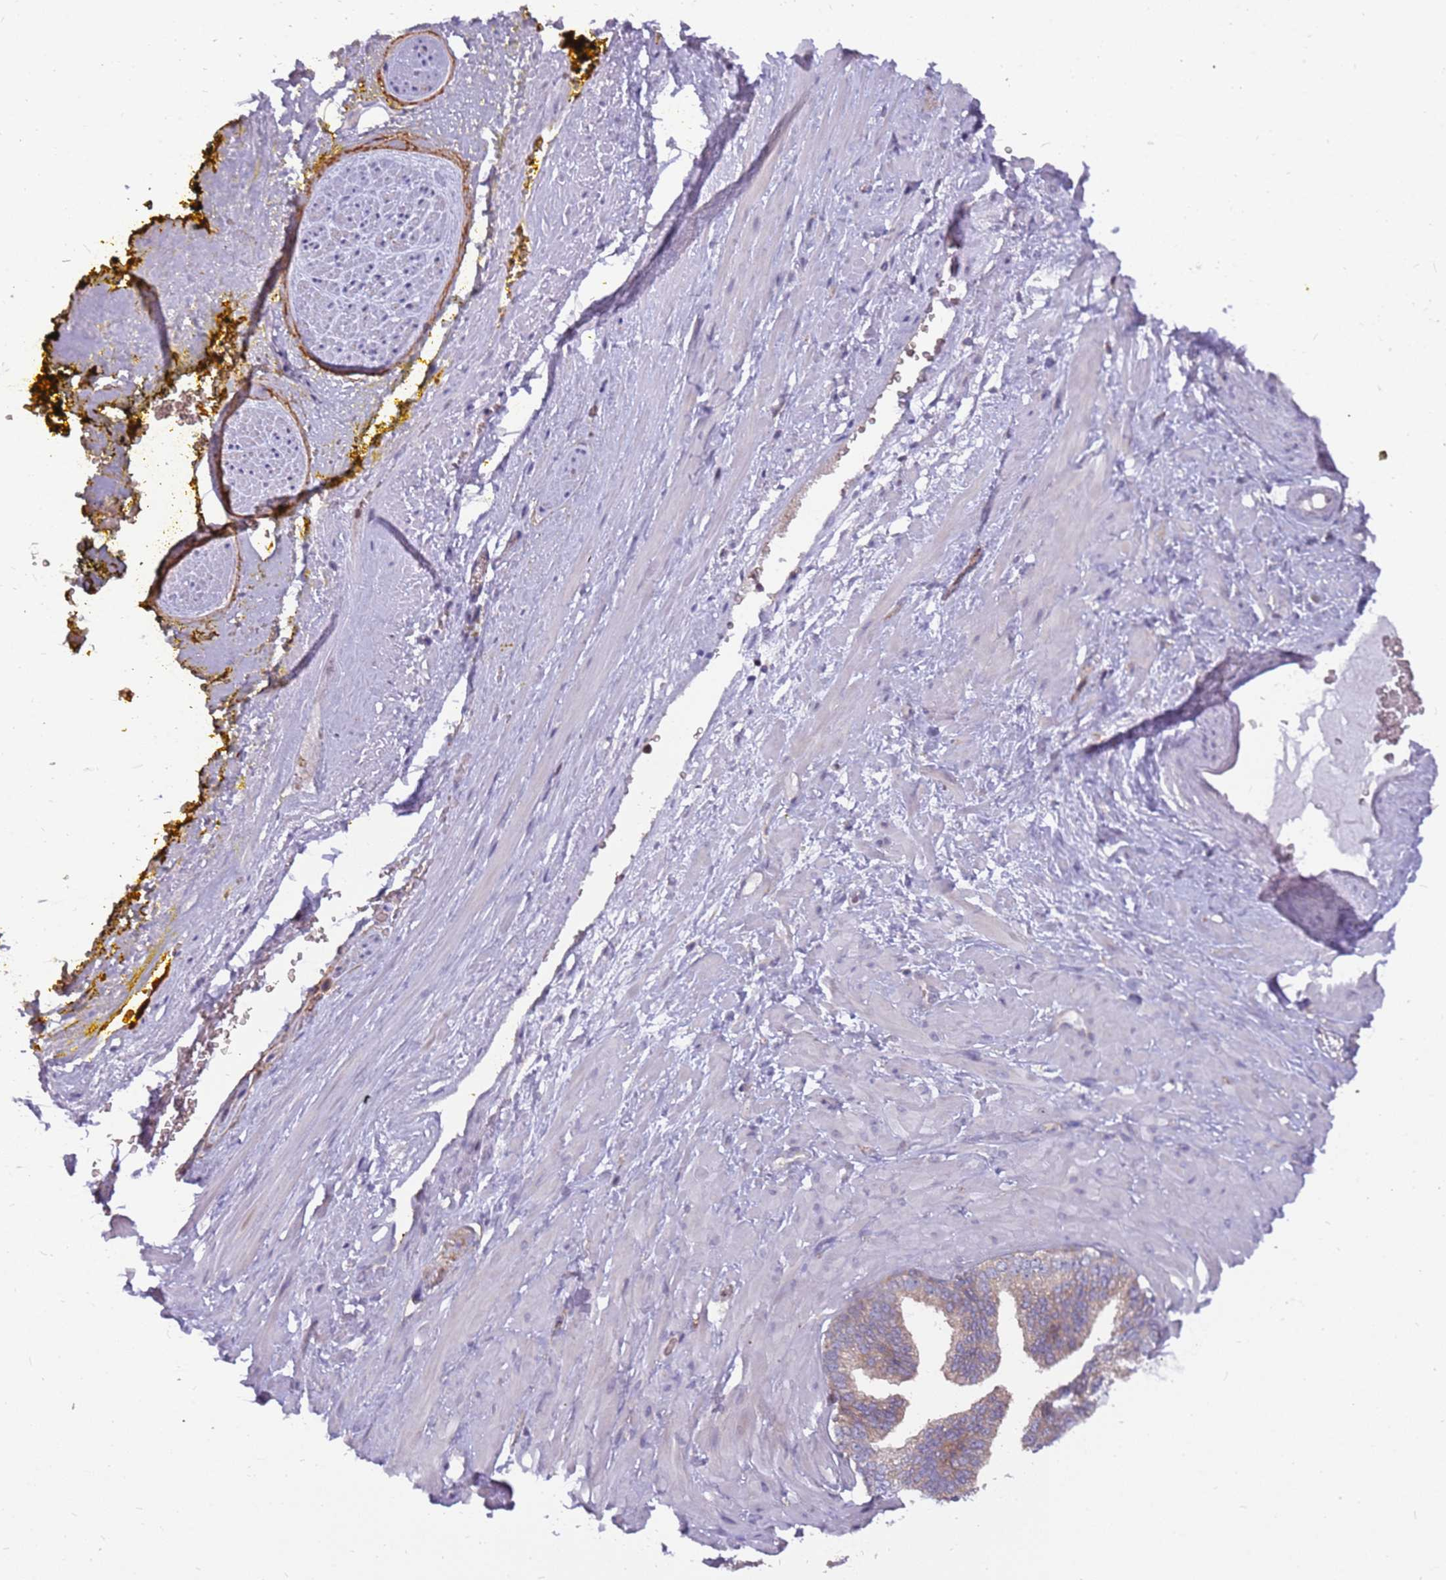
{"staining": {"intensity": "negative", "quantity": "none", "location": "none"}, "tissue": "adipose tissue", "cell_type": "Adipocytes", "image_type": "normal", "snomed": [{"axis": "morphology", "description": "Normal tissue, NOS"}, {"axis": "morphology", "description": "Adenocarcinoma, Low grade"}, {"axis": "topography", "description": "Prostate"}, {"axis": "topography", "description": "Peripheral nerve tissue"}], "caption": "The photomicrograph shows no significant positivity in adipocytes of adipose tissue. The staining is performed using DAB brown chromogen with nuclei counter-stained in using hematoxylin.", "gene": "ARHGEF35", "patient": {"sex": "male", "age": 63}}